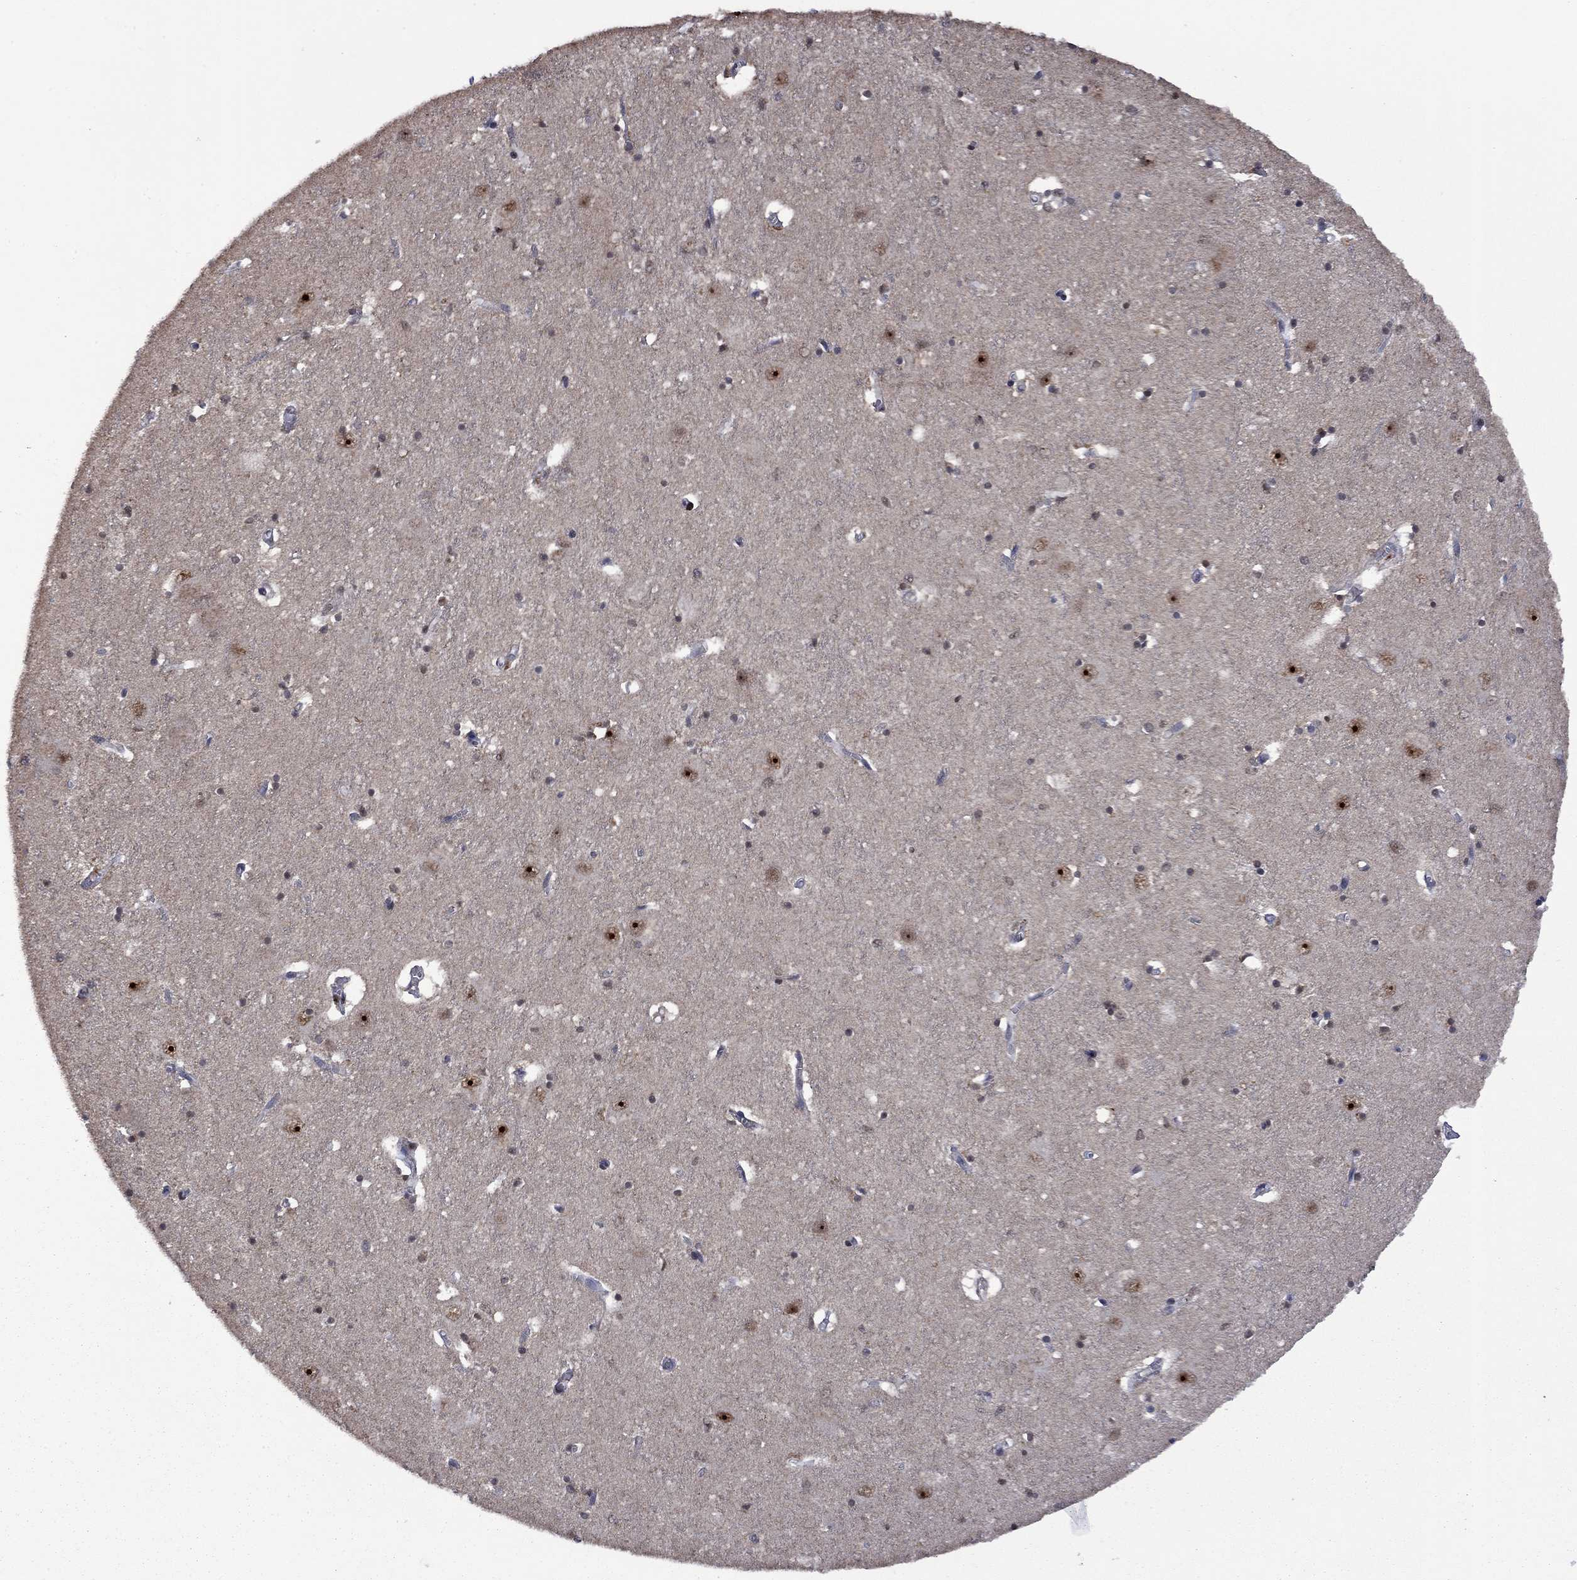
{"staining": {"intensity": "moderate", "quantity": "<25%", "location": "nuclear"}, "tissue": "caudate", "cell_type": "Glial cells", "image_type": "normal", "snomed": [{"axis": "morphology", "description": "Normal tissue, NOS"}, {"axis": "topography", "description": "Lateral ventricle wall"}], "caption": "An immunohistochemistry (IHC) image of benign tissue is shown. Protein staining in brown shows moderate nuclear positivity in caudate within glial cells.", "gene": "FBLL1", "patient": {"sex": "male", "age": 54}}